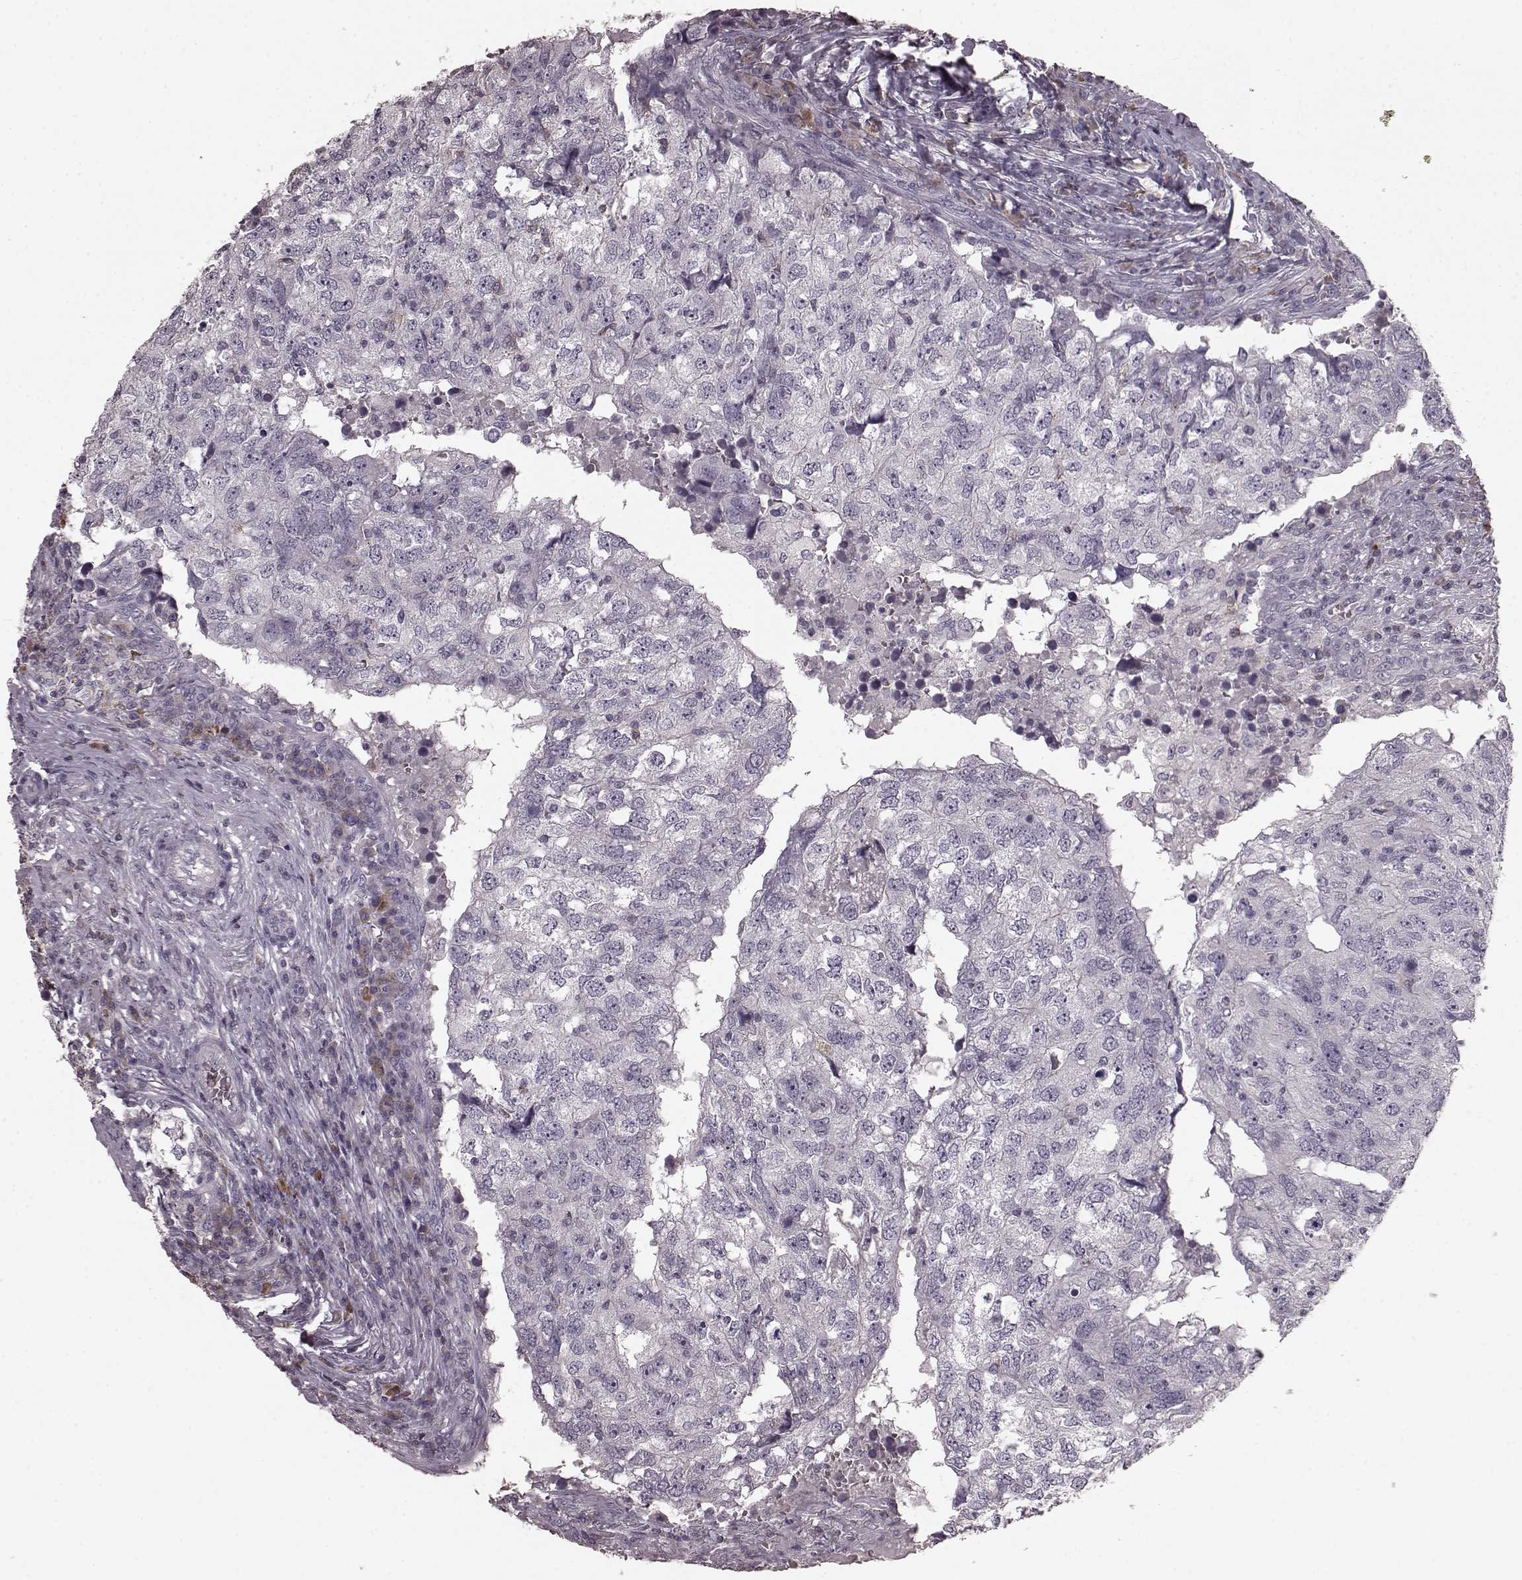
{"staining": {"intensity": "negative", "quantity": "none", "location": "none"}, "tissue": "breast cancer", "cell_type": "Tumor cells", "image_type": "cancer", "snomed": [{"axis": "morphology", "description": "Duct carcinoma"}, {"axis": "topography", "description": "Breast"}], "caption": "An IHC histopathology image of infiltrating ductal carcinoma (breast) is shown. There is no staining in tumor cells of infiltrating ductal carcinoma (breast). (Stains: DAB (3,3'-diaminobenzidine) IHC with hematoxylin counter stain, Microscopy: brightfield microscopy at high magnification).", "gene": "CD28", "patient": {"sex": "female", "age": 30}}